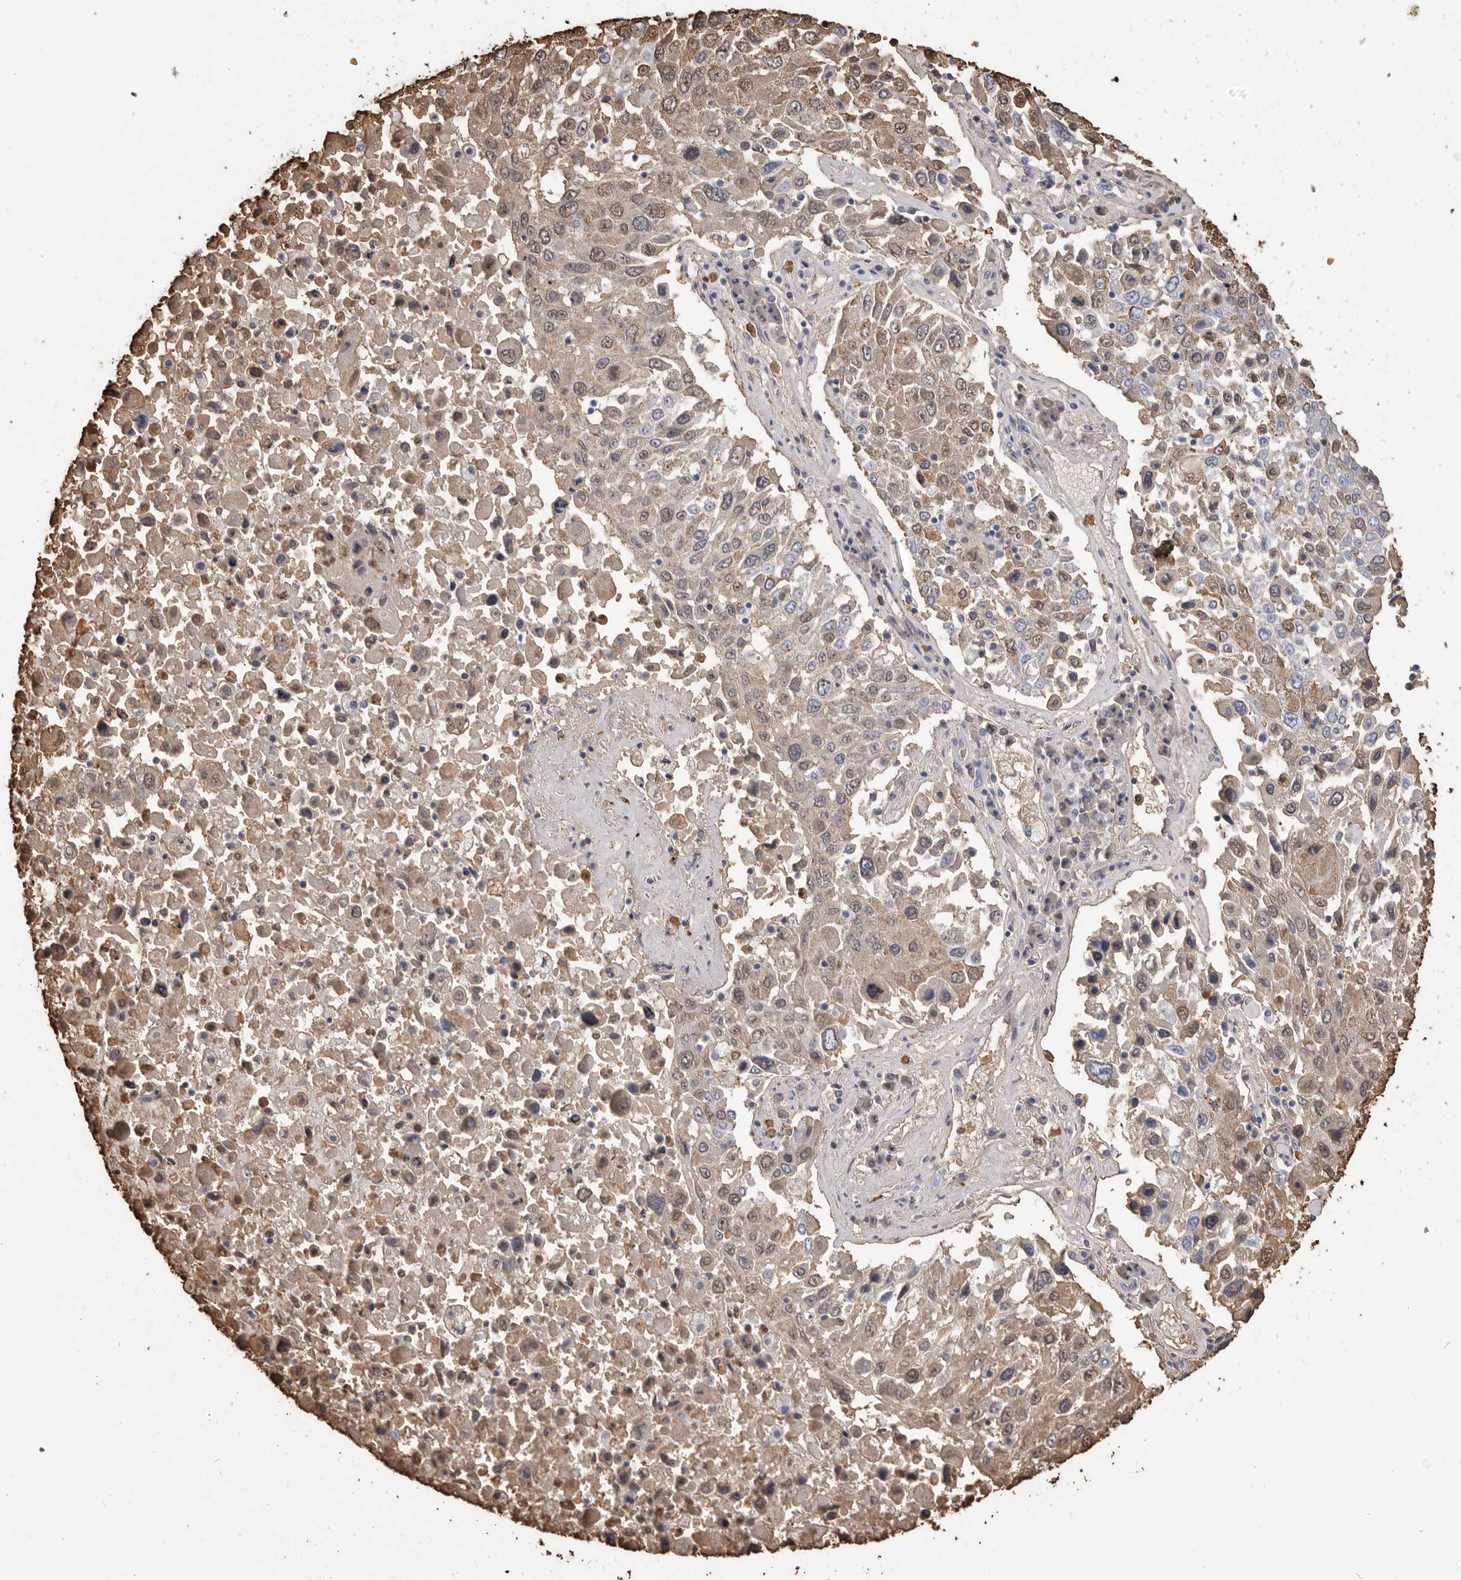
{"staining": {"intensity": "weak", "quantity": "25%-75%", "location": "nuclear"}, "tissue": "lung cancer", "cell_type": "Tumor cells", "image_type": "cancer", "snomed": [{"axis": "morphology", "description": "Squamous cell carcinoma, NOS"}, {"axis": "topography", "description": "Lung"}], "caption": "Immunohistochemistry photomicrograph of human lung cancer (squamous cell carcinoma) stained for a protein (brown), which demonstrates low levels of weak nuclear expression in about 25%-75% of tumor cells.", "gene": "CYB561D1", "patient": {"sex": "male", "age": 65}}